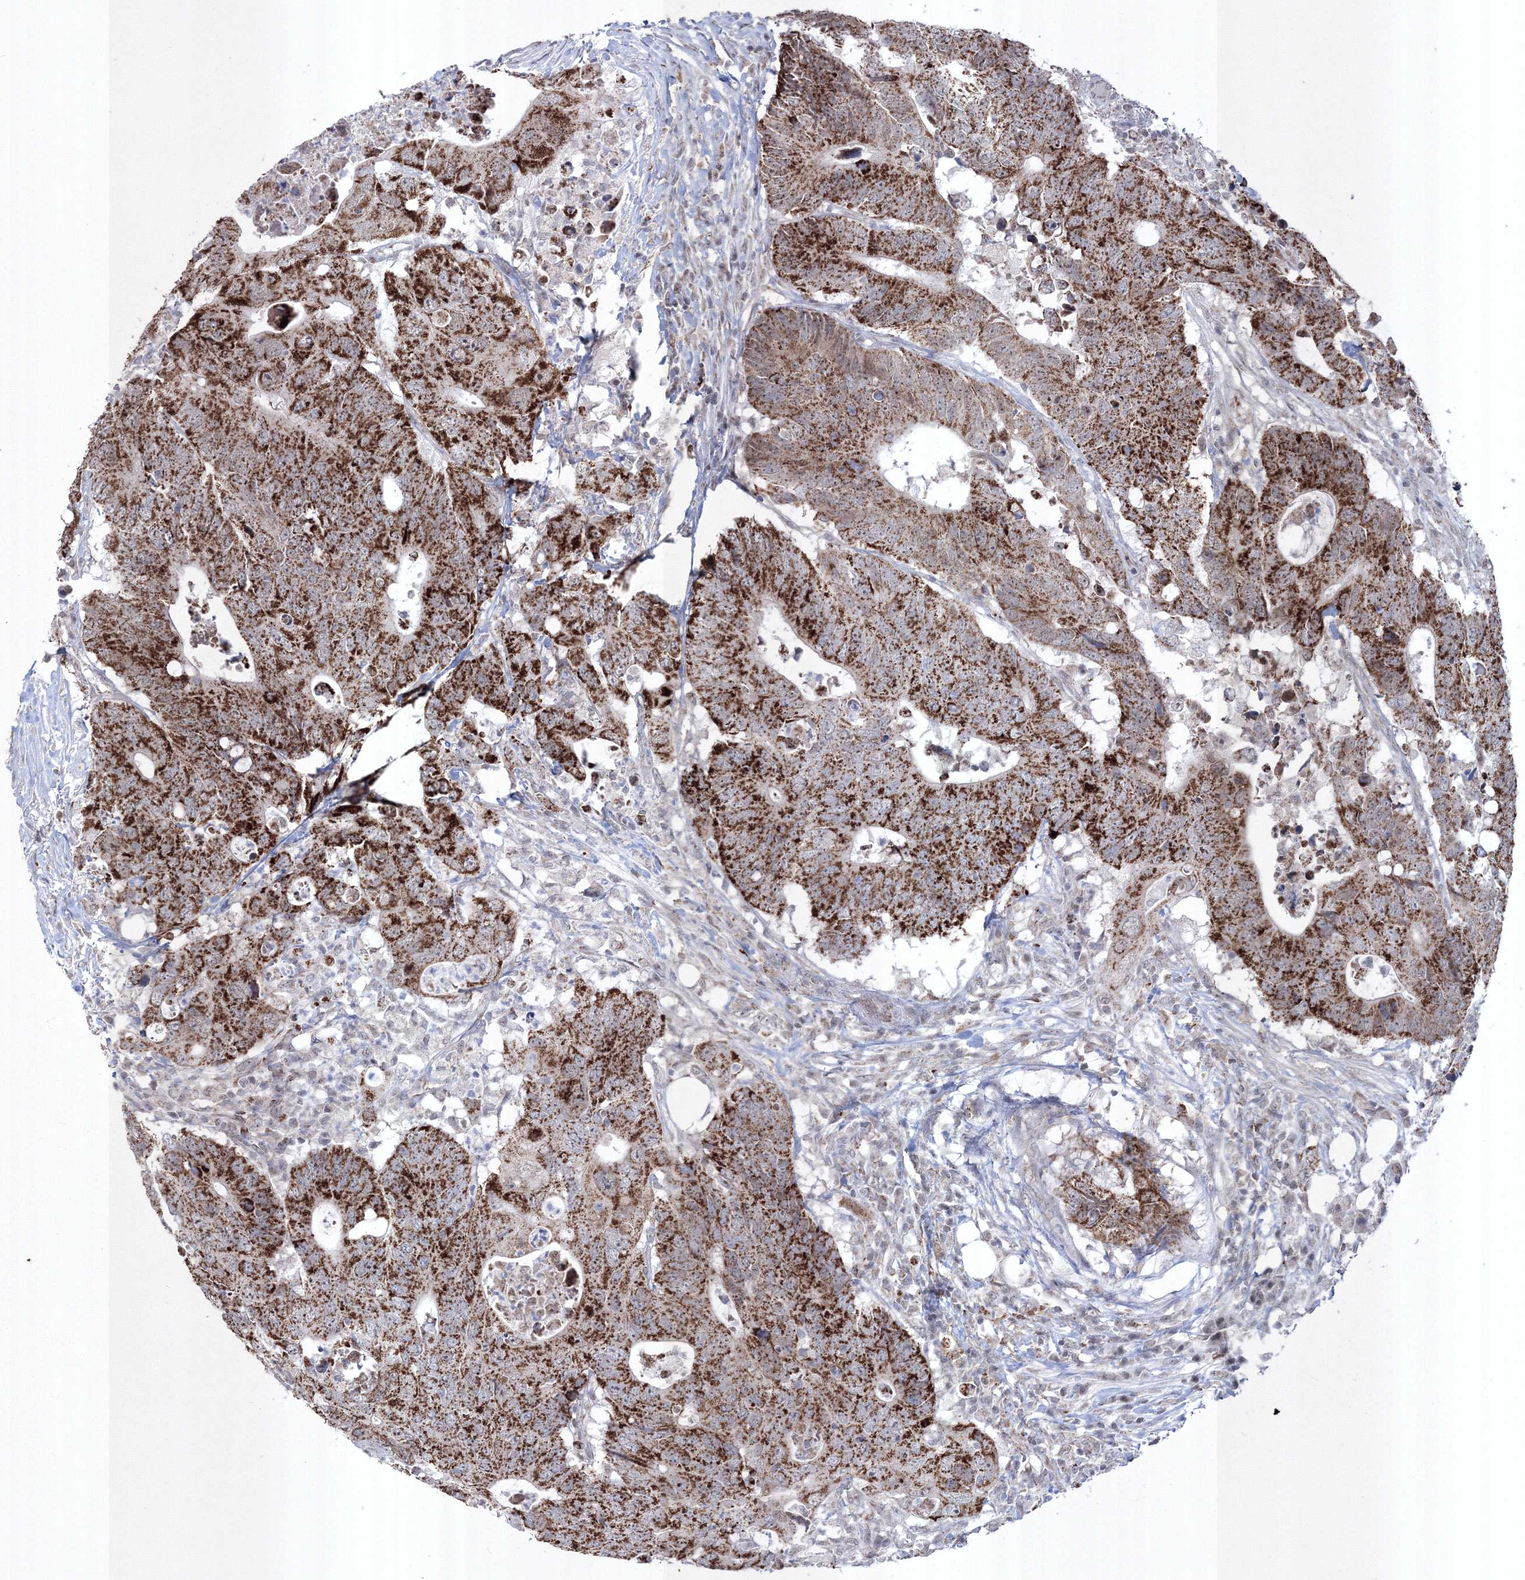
{"staining": {"intensity": "strong", "quantity": ">75%", "location": "cytoplasmic/membranous"}, "tissue": "colorectal cancer", "cell_type": "Tumor cells", "image_type": "cancer", "snomed": [{"axis": "morphology", "description": "Adenocarcinoma, NOS"}, {"axis": "topography", "description": "Colon"}], "caption": "Colorectal cancer (adenocarcinoma) was stained to show a protein in brown. There is high levels of strong cytoplasmic/membranous expression in about >75% of tumor cells.", "gene": "GRSF1", "patient": {"sex": "male", "age": 71}}